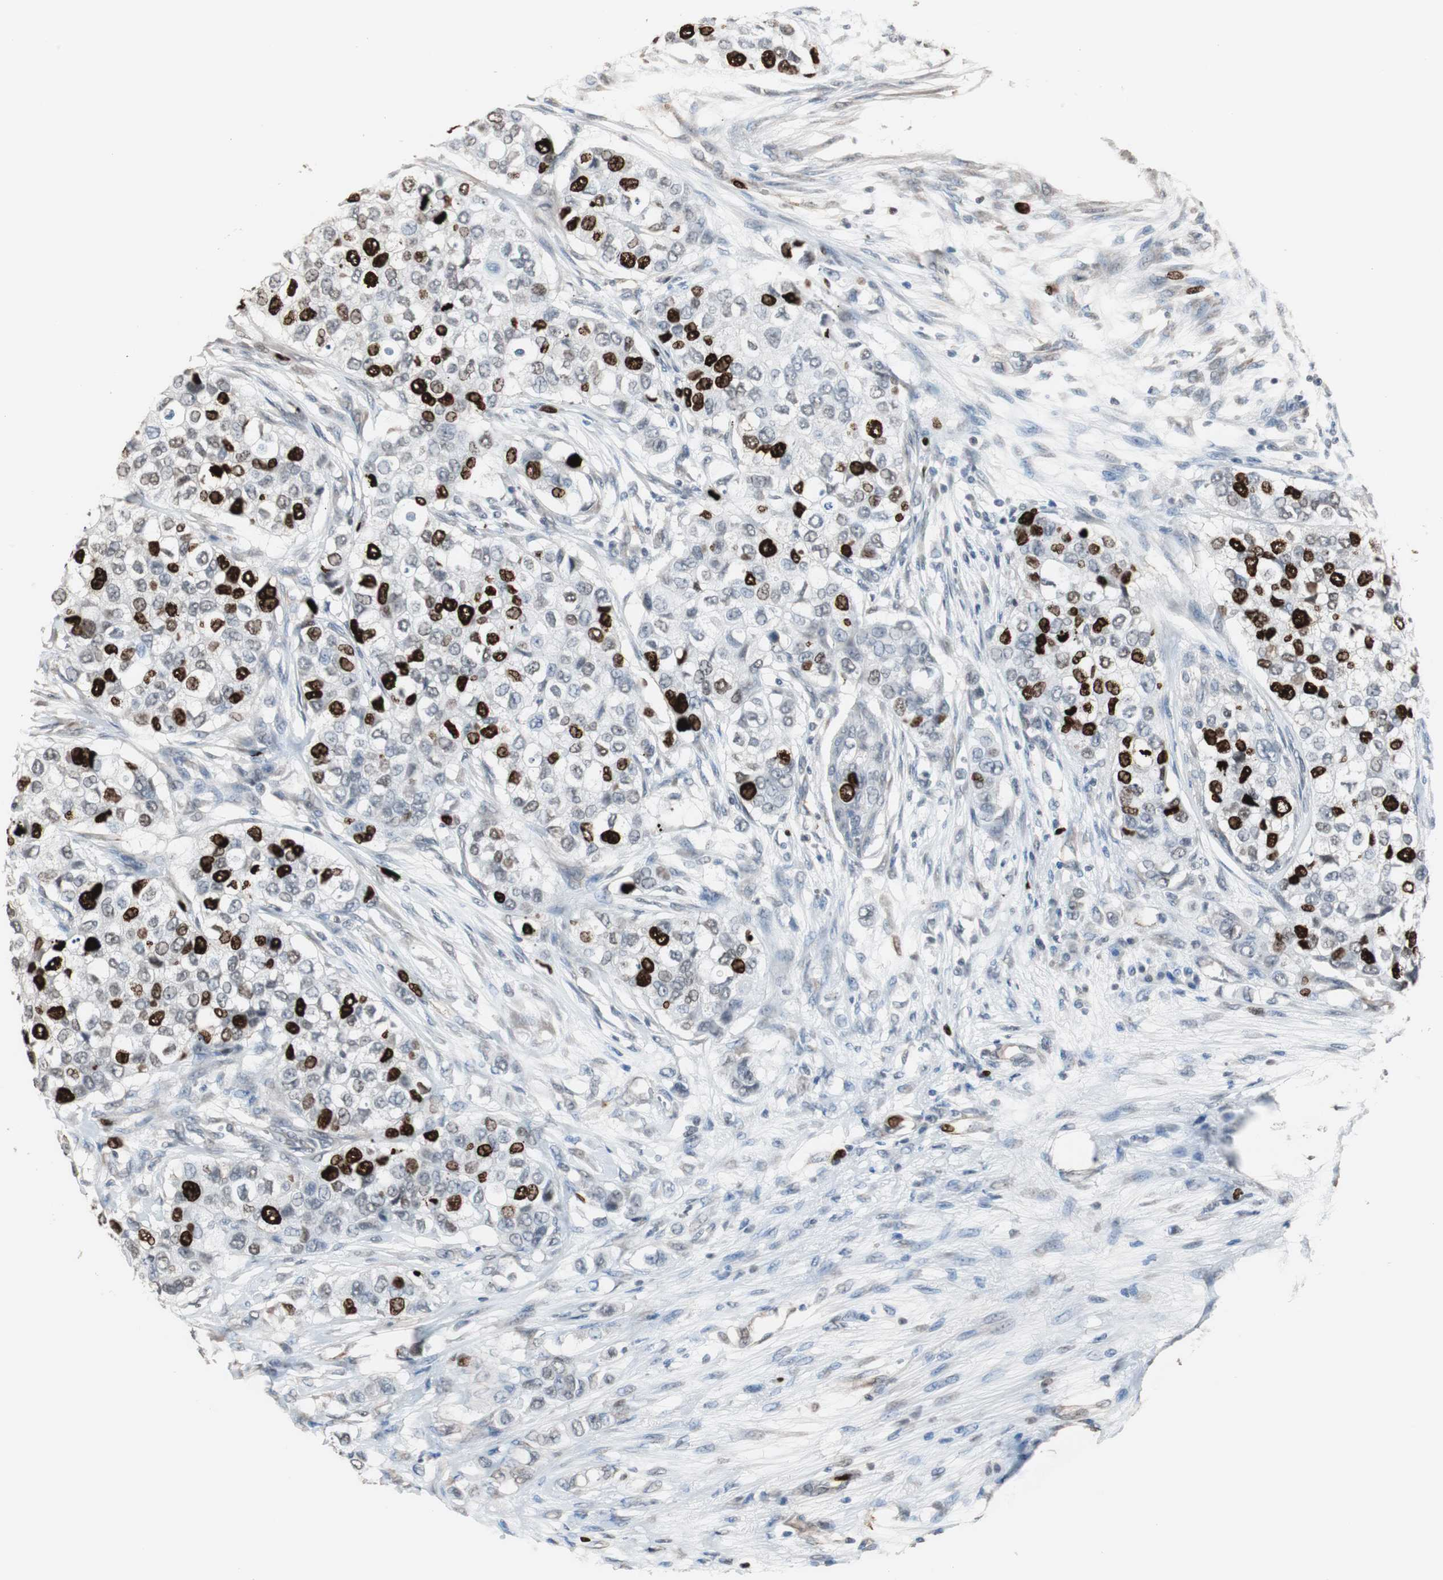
{"staining": {"intensity": "strong", "quantity": "25%-75%", "location": "nuclear"}, "tissue": "breast cancer", "cell_type": "Tumor cells", "image_type": "cancer", "snomed": [{"axis": "morphology", "description": "Normal tissue, NOS"}, {"axis": "morphology", "description": "Duct carcinoma"}, {"axis": "topography", "description": "Breast"}], "caption": "An immunohistochemistry (IHC) photomicrograph of neoplastic tissue is shown. Protein staining in brown labels strong nuclear positivity in breast cancer within tumor cells.", "gene": "TOP2A", "patient": {"sex": "female", "age": 49}}